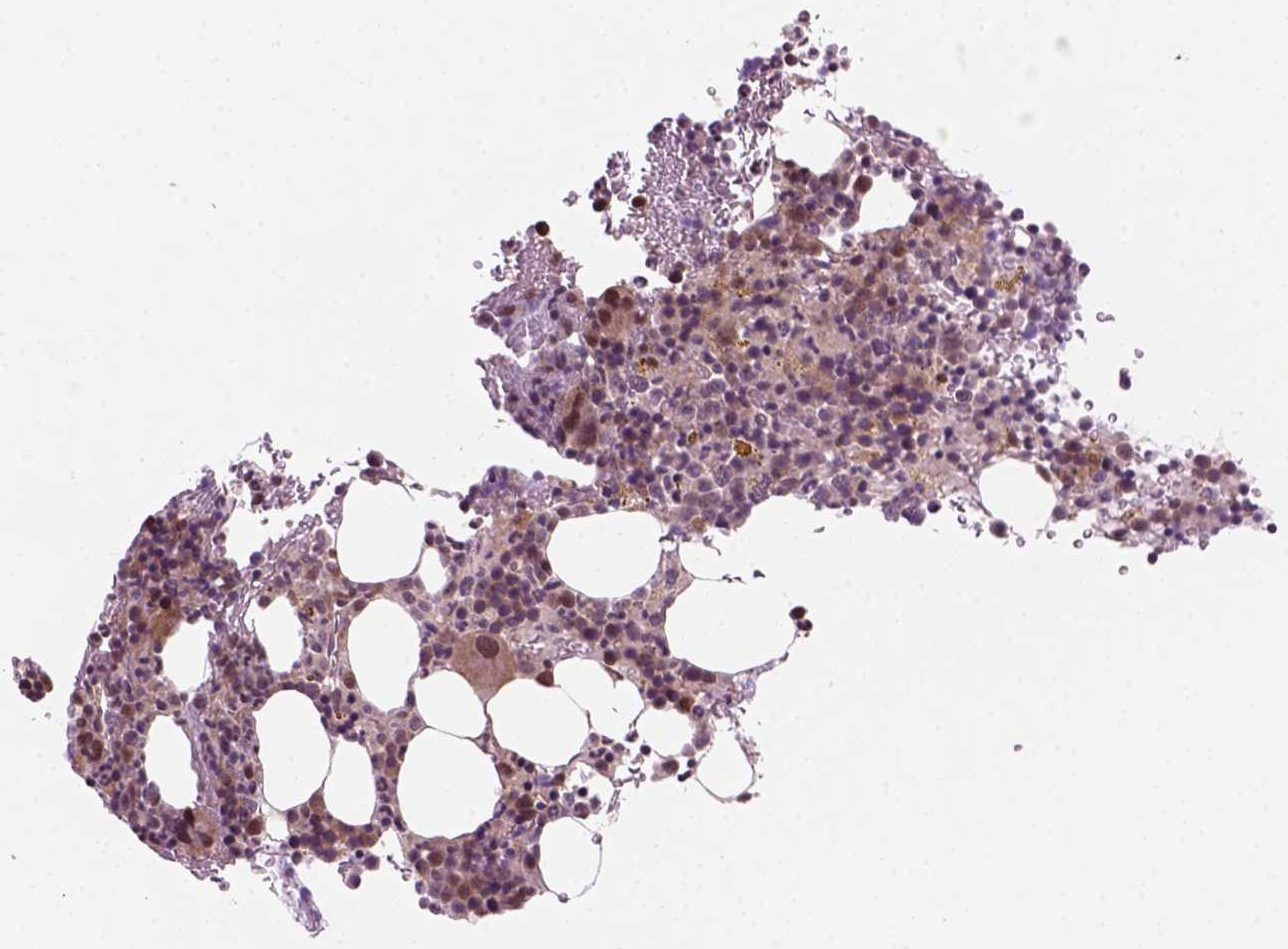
{"staining": {"intensity": "moderate", "quantity": "<25%", "location": "cytoplasmic/membranous,nuclear"}, "tissue": "bone marrow", "cell_type": "Hematopoietic cells", "image_type": "normal", "snomed": [{"axis": "morphology", "description": "Normal tissue, NOS"}, {"axis": "topography", "description": "Bone marrow"}], "caption": "IHC image of normal bone marrow: bone marrow stained using immunohistochemistry demonstrates low levels of moderate protein expression localized specifically in the cytoplasmic/membranous,nuclear of hematopoietic cells, appearing as a cytoplasmic/membranous,nuclear brown color.", "gene": "PSMD11", "patient": {"sex": "male", "age": 63}}